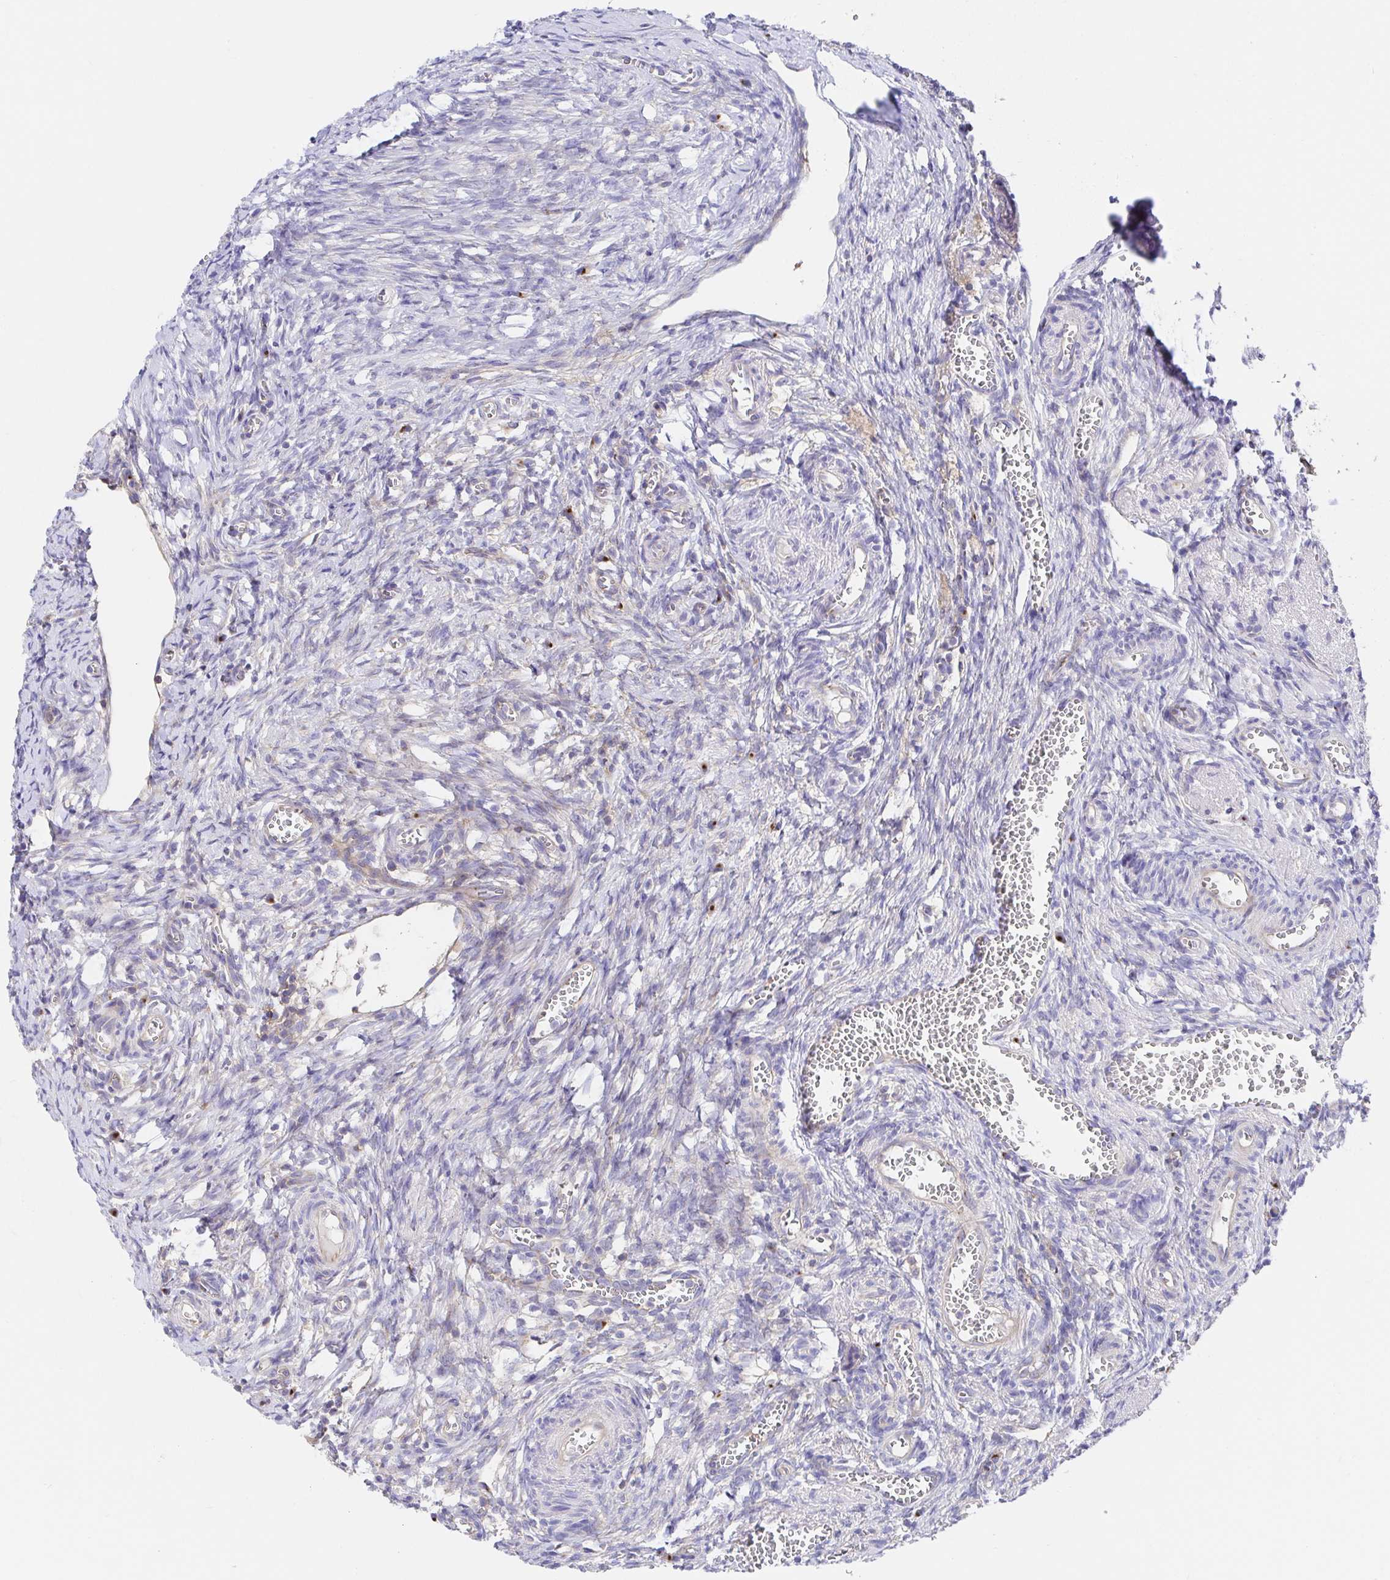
{"staining": {"intensity": "negative", "quantity": "none", "location": "none"}, "tissue": "ovary", "cell_type": "Ovarian stroma cells", "image_type": "normal", "snomed": [{"axis": "morphology", "description": "Normal tissue, NOS"}, {"axis": "topography", "description": "Ovary"}], "caption": "Photomicrograph shows no protein expression in ovarian stroma cells of unremarkable ovary.", "gene": "GOLGA1", "patient": {"sex": "female", "age": 41}}